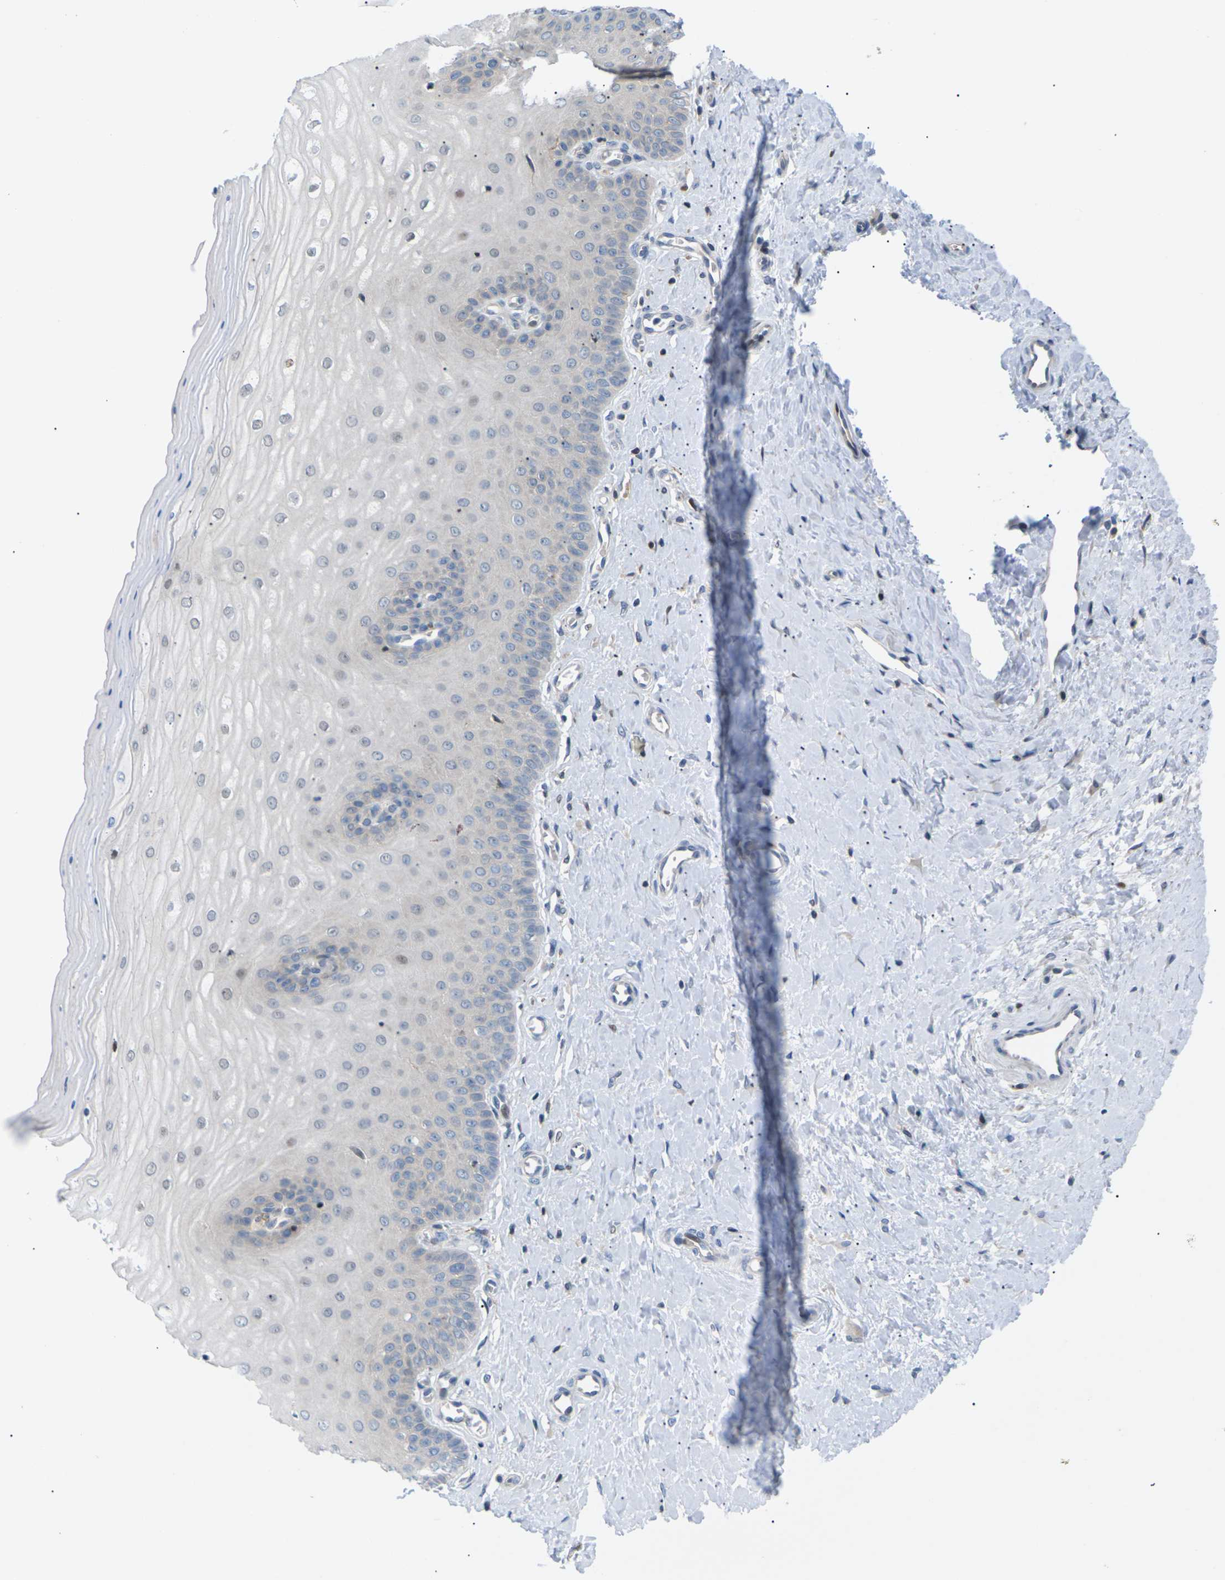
{"staining": {"intensity": "strong", "quantity": "25%-75%", "location": "nuclear"}, "tissue": "cervix", "cell_type": "Glandular cells", "image_type": "normal", "snomed": [{"axis": "morphology", "description": "Normal tissue, NOS"}, {"axis": "topography", "description": "Cervix"}], "caption": "This photomicrograph shows IHC staining of unremarkable human cervix, with high strong nuclear staining in about 25%-75% of glandular cells.", "gene": "RPS6KA3", "patient": {"sex": "female", "age": 55}}